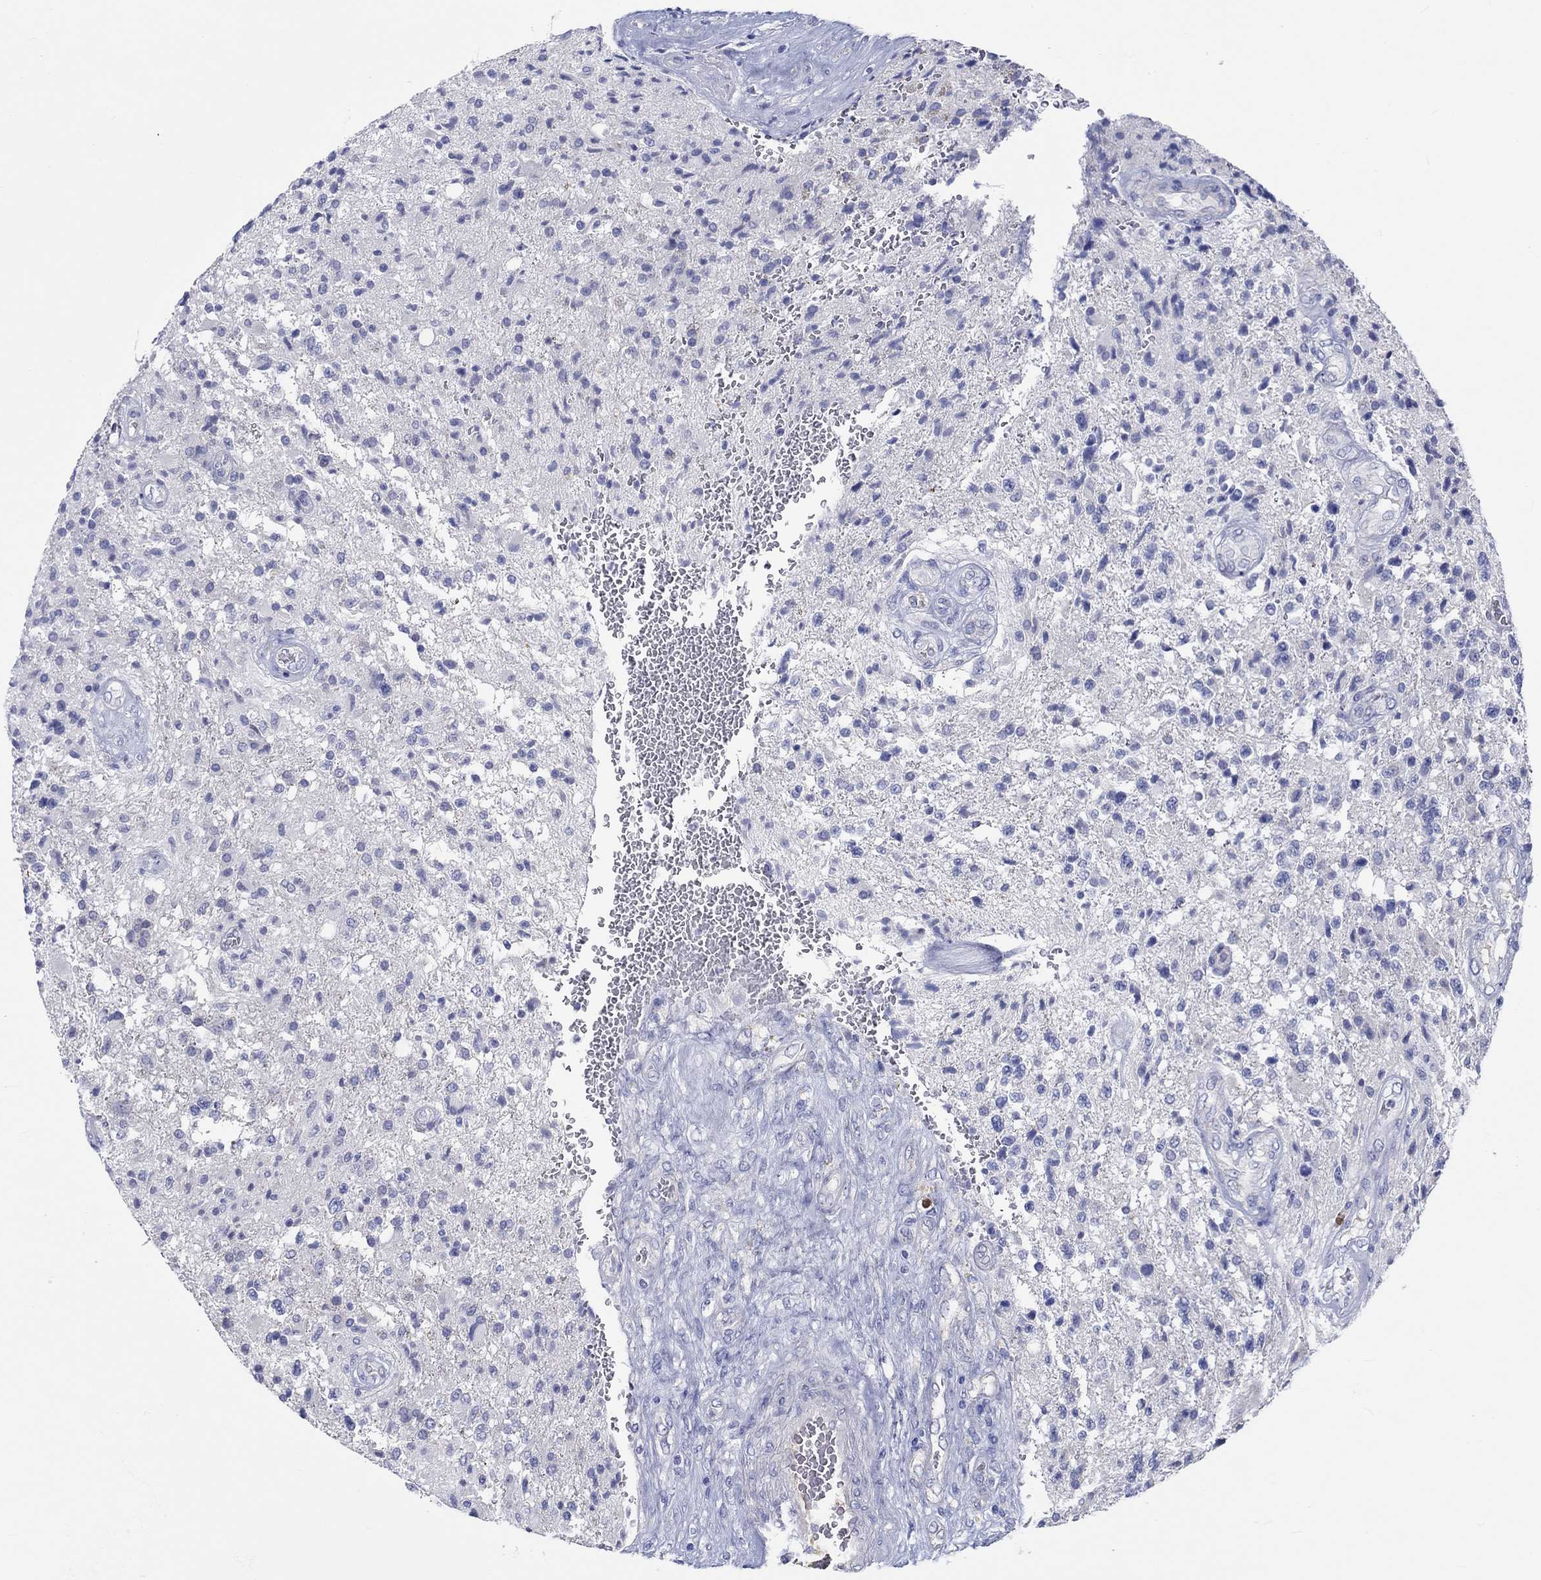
{"staining": {"intensity": "negative", "quantity": "none", "location": "none"}, "tissue": "glioma", "cell_type": "Tumor cells", "image_type": "cancer", "snomed": [{"axis": "morphology", "description": "Glioma, malignant, High grade"}, {"axis": "topography", "description": "Brain"}], "caption": "There is no significant staining in tumor cells of malignant glioma (high-grade).", "gene": "CDY2B", "patient": {"sex": "male", "age": 56}}